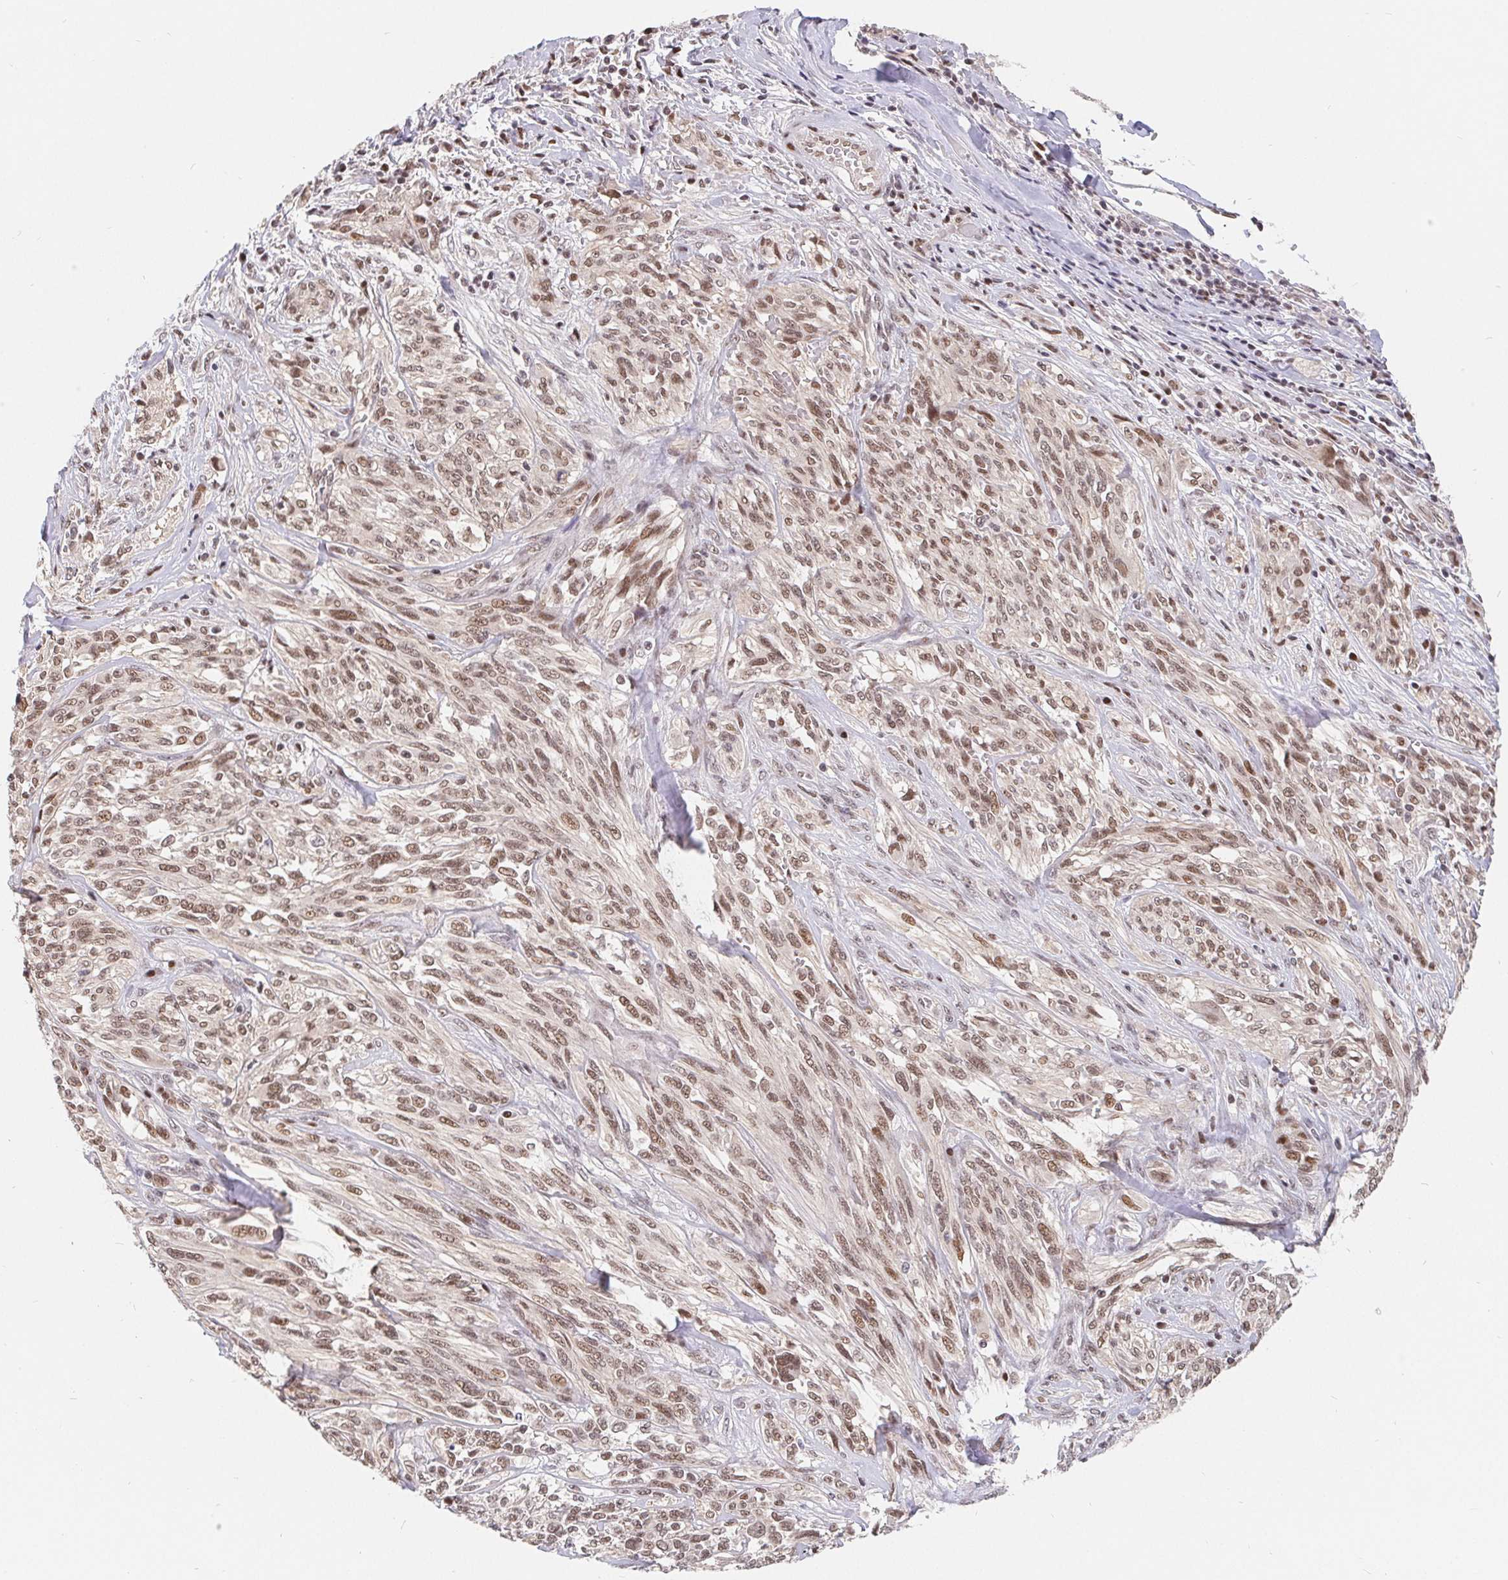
{"staining": {"intensity": "moderate", "quantity": ">75%", "location": "nuclear"}, "tissue": "melanoma", "cell_type": "Tumor cells", "image_type": "cancer", "snomed": [{"axis": "morphology", "description": "Malignant melanoma, NOS"}, {"axis": "topography", "description": "Skin"}], "caption": "Human malignant melanoma stained for a protein (brown) exhibits moderate nuclear positive staining in approximately >75% of tumor cells.", "gene": "POU2F1", "patient": {"sex": "female", "age": 91}}